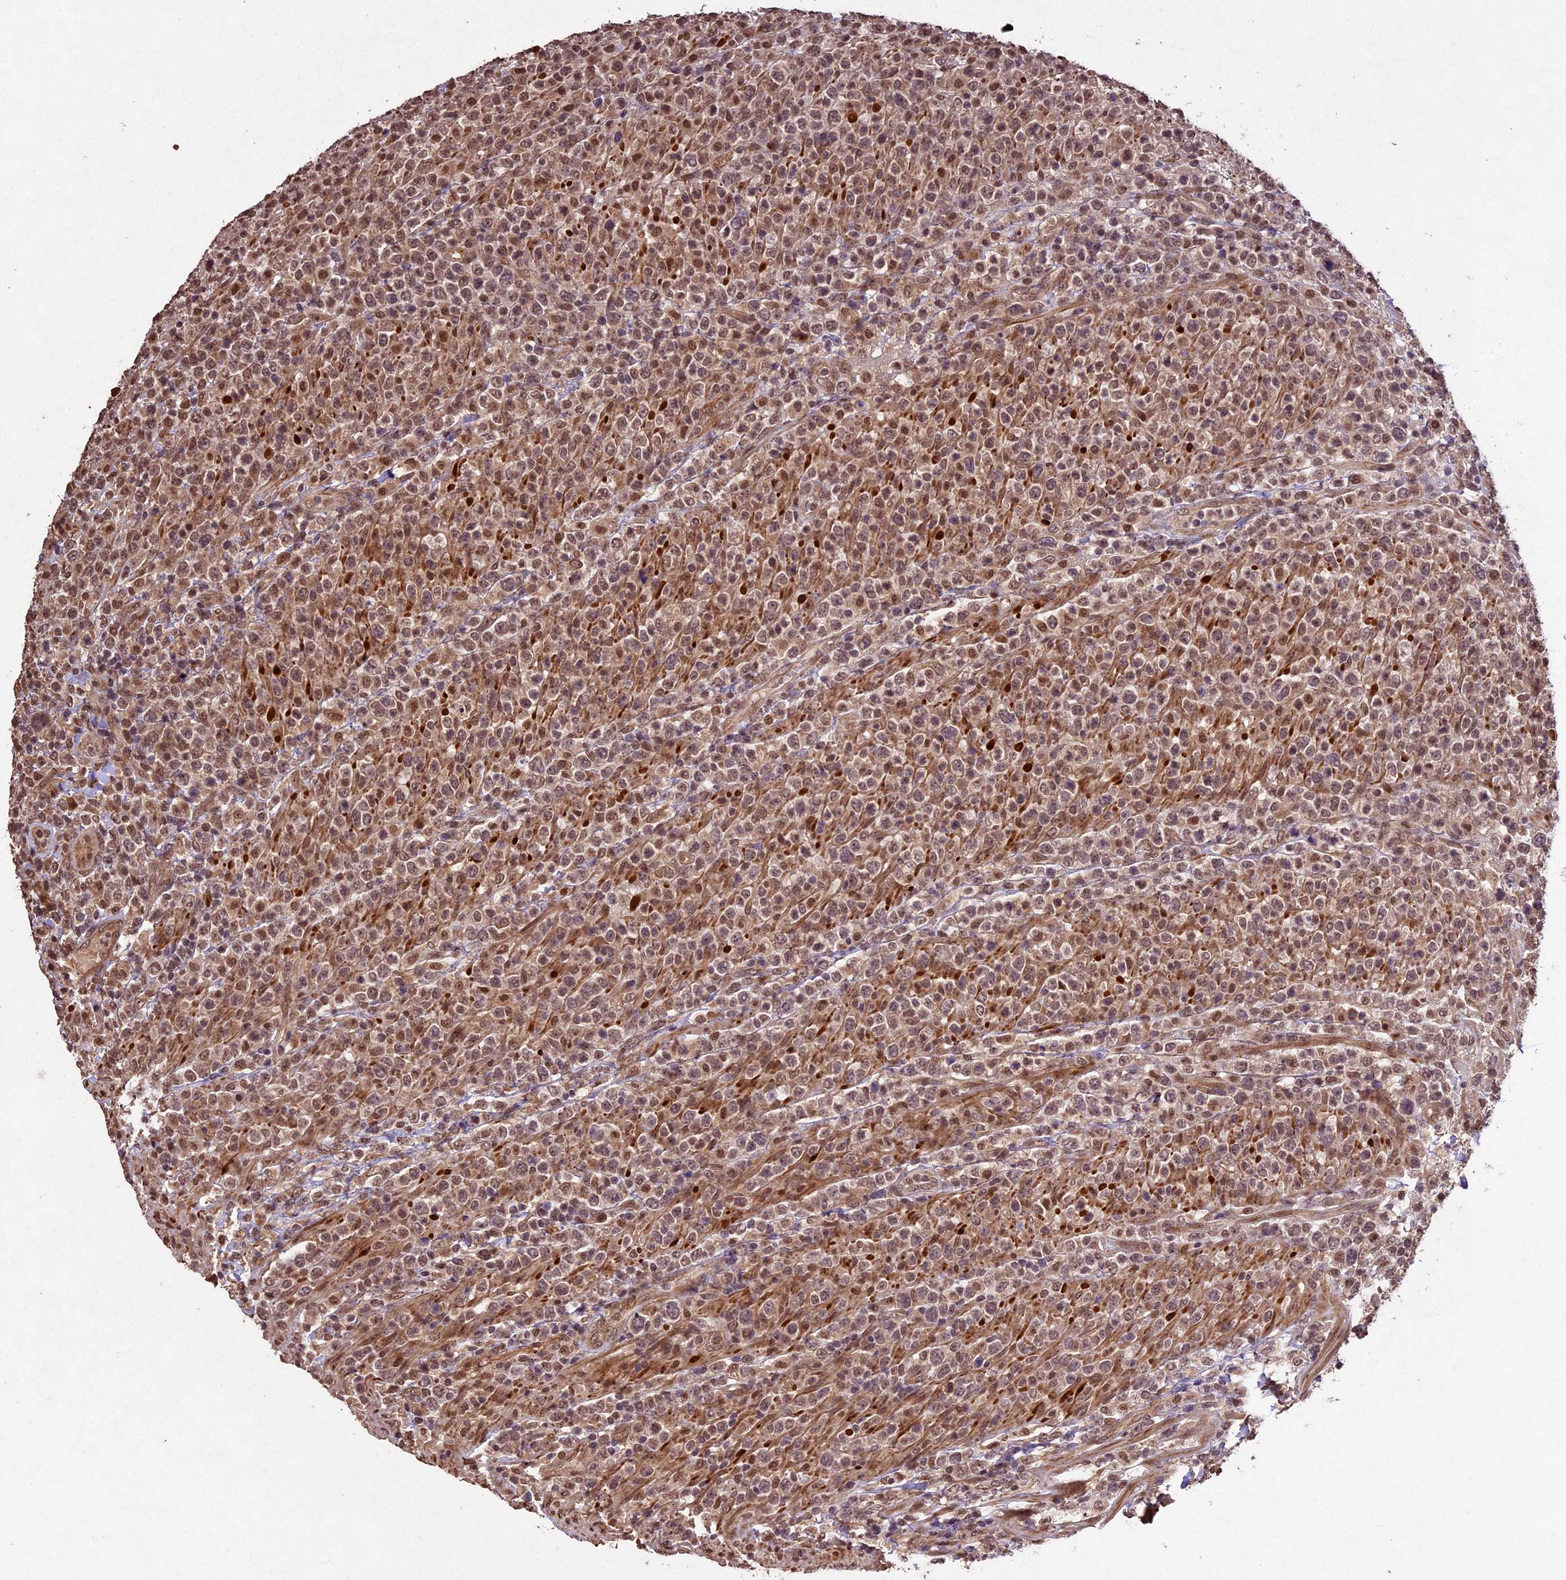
{"staining": {"intensity": "moderate", "quantity": "25%-75%", "location": "nuclear"}, "tissue": "lymphoma", "cell_type": "Tumor cells", "image_type": "cancer", "snomed": [{"axis": "morphology", "description": "Malignant lymphoma, non-Hodgkin's type, High grade"}, {"axis": "topography", "description": "Colon"}], "caption": "High-grade malignant lymphoma, non-Hodgkin's type was stained to show a protein in brown. There is medium levels of moderate nuclear positivity in about 25%-75% of tumor cells.", "gene": "CDKN2AIP", "patient": {"sex": "female", "age": 53}}